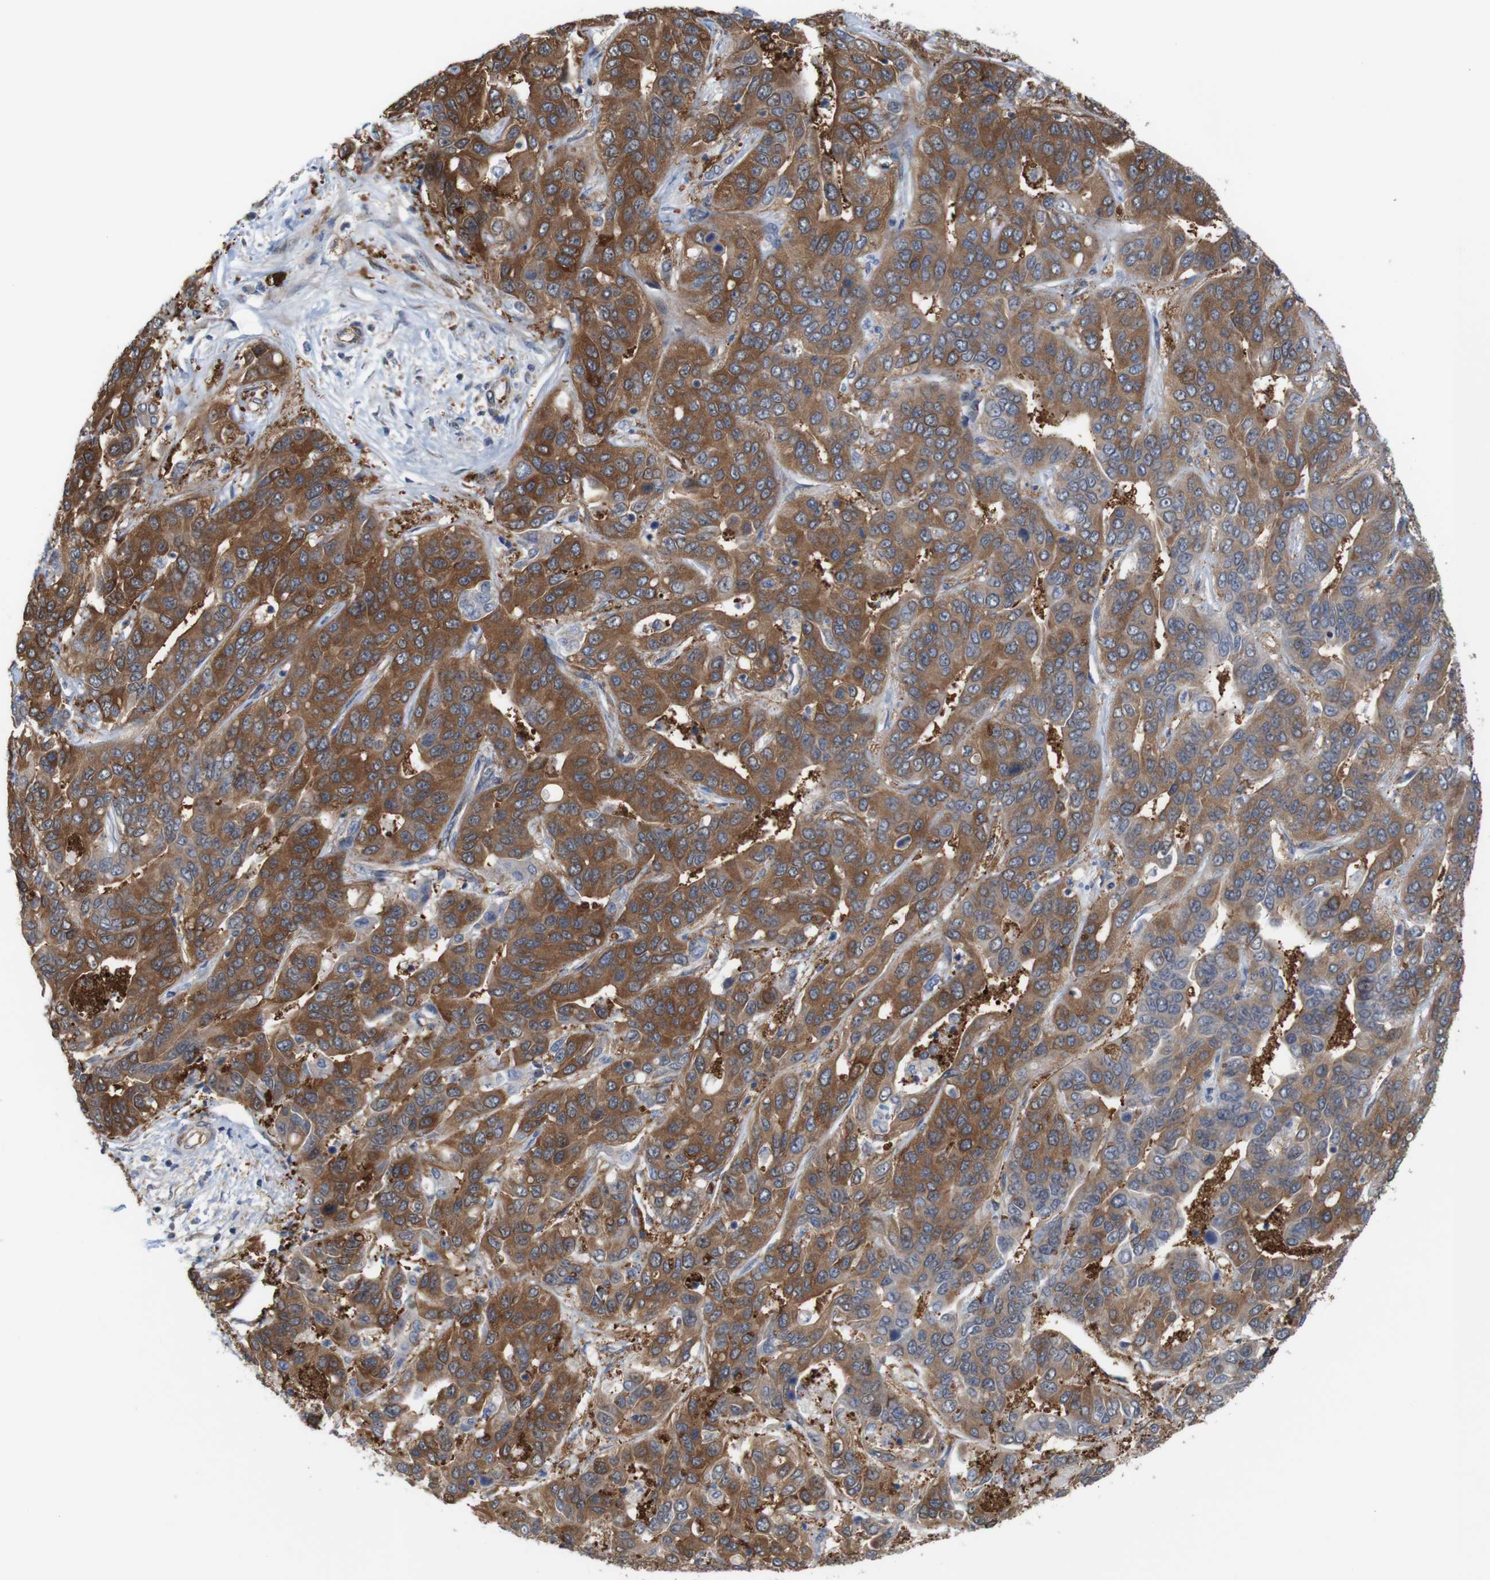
{"staining": {"intensity": "strong", "quantity": ">75%", "location": "cytoplasmic/membranous"}, "tissue": "liver cancer", "cell_type": "Tumor cells", "image_type": "cancer", "snomed": [{"axis": "morphology", "description": "Cholangiocarcinoma"}, {"axis": "topography", "description": "Liver"}], "caption": "Liver cancer (cholangiocarcinoma) stained with a brown dye shows strong cytoplasmic/membranous positive positivity in approximately >75% of tumor cells.", "gene": "JPH1", "patient": {"sex": "female", "age": 52}}